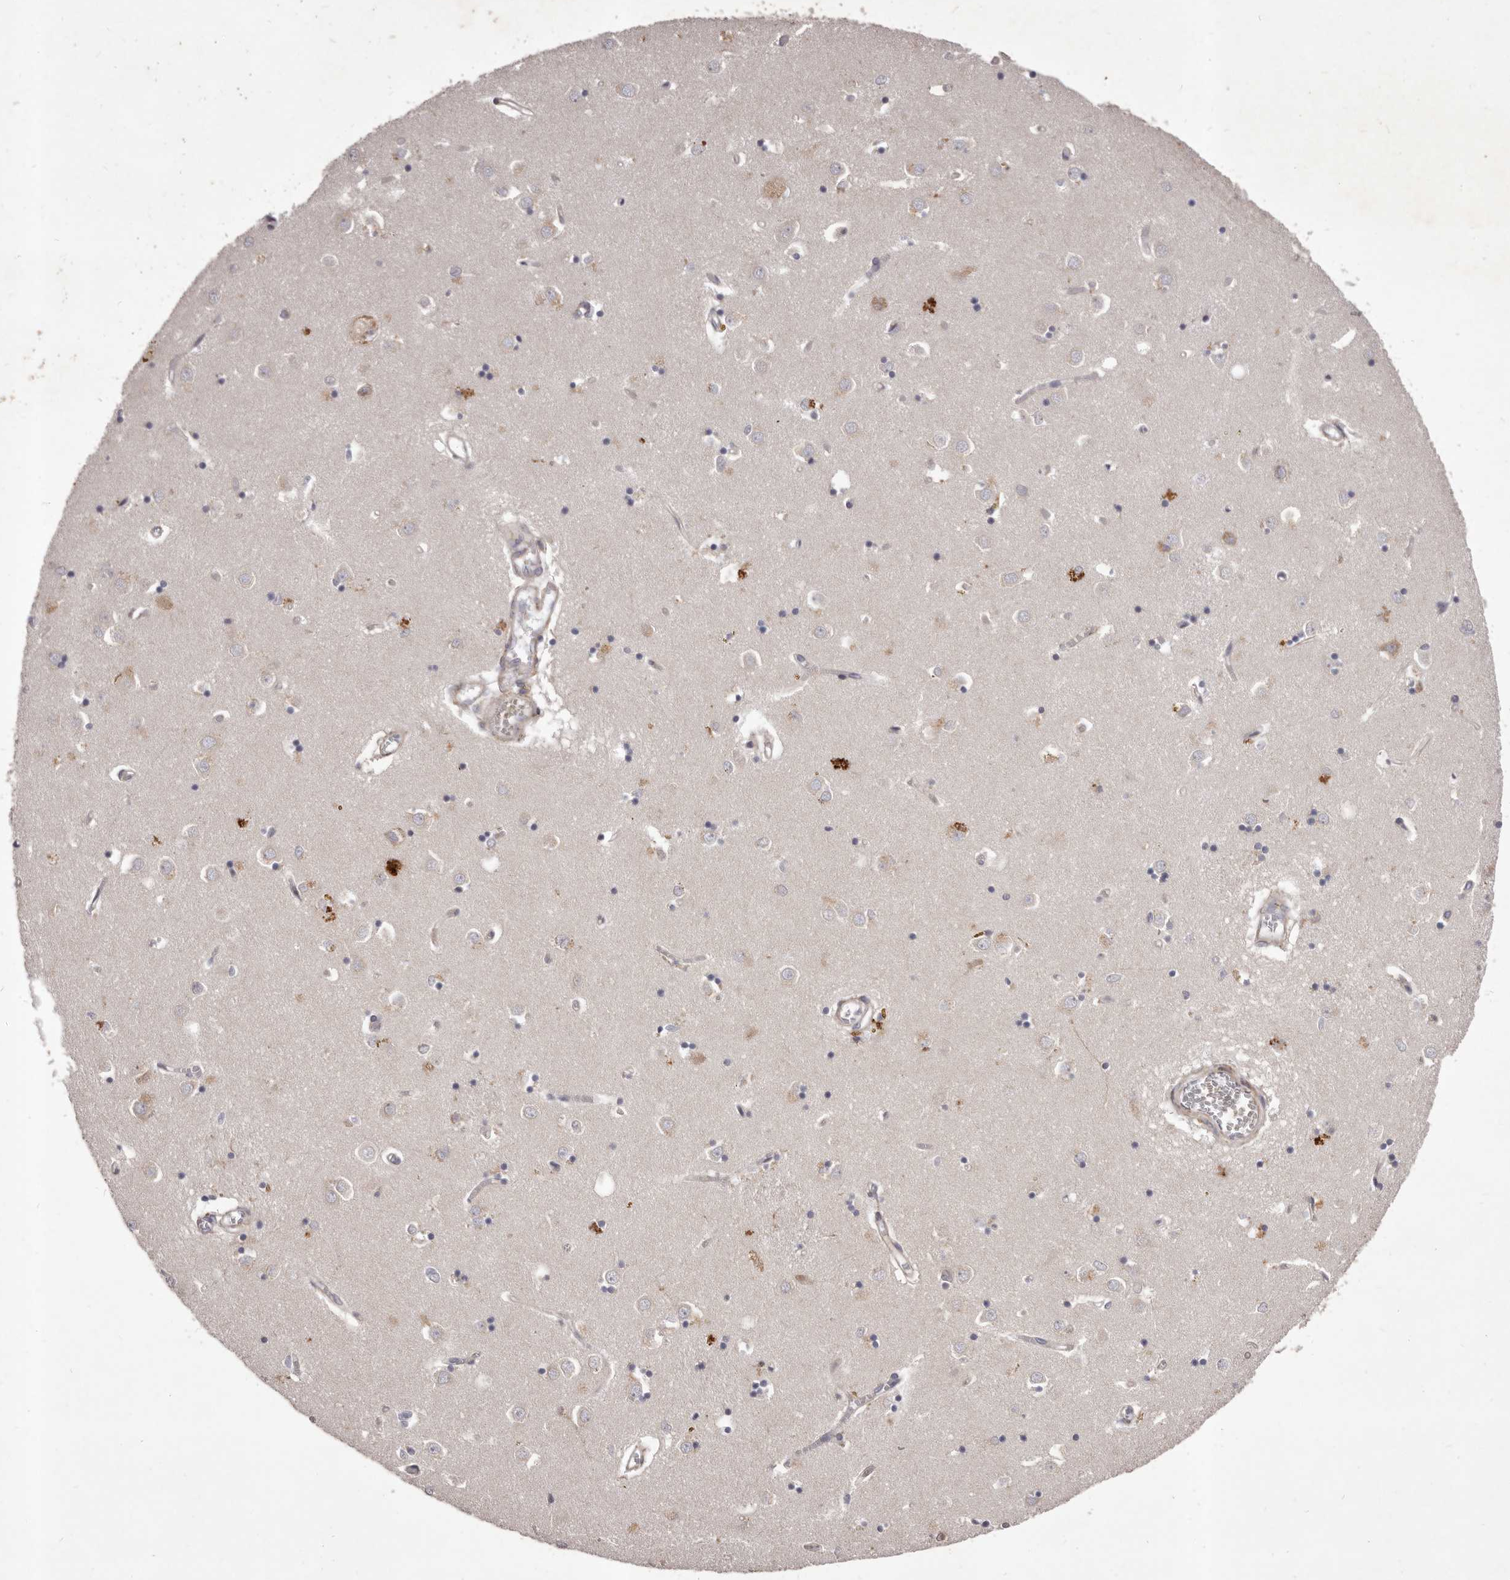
{"staining": {"intensity": "weak", "quantity": "<25%", "location": "cytoplasmic/membranous"}, "tissue": "caudate", "cell_type": "Glial cells", "image_type": "normal", "snomed": [{"axis": "morphology", "description": "Normal tissue, NOS"}, {"axis": "topography", "description": "Lateral ventricle wall"}], "caption": "High power microscopy micrograph of an immunohistochemistry micrograph of unremarkable caudate, revealing no significant expression in glial cells.", "gene": "ALPK1", "patient": {"sex": "male", "age": 70}}